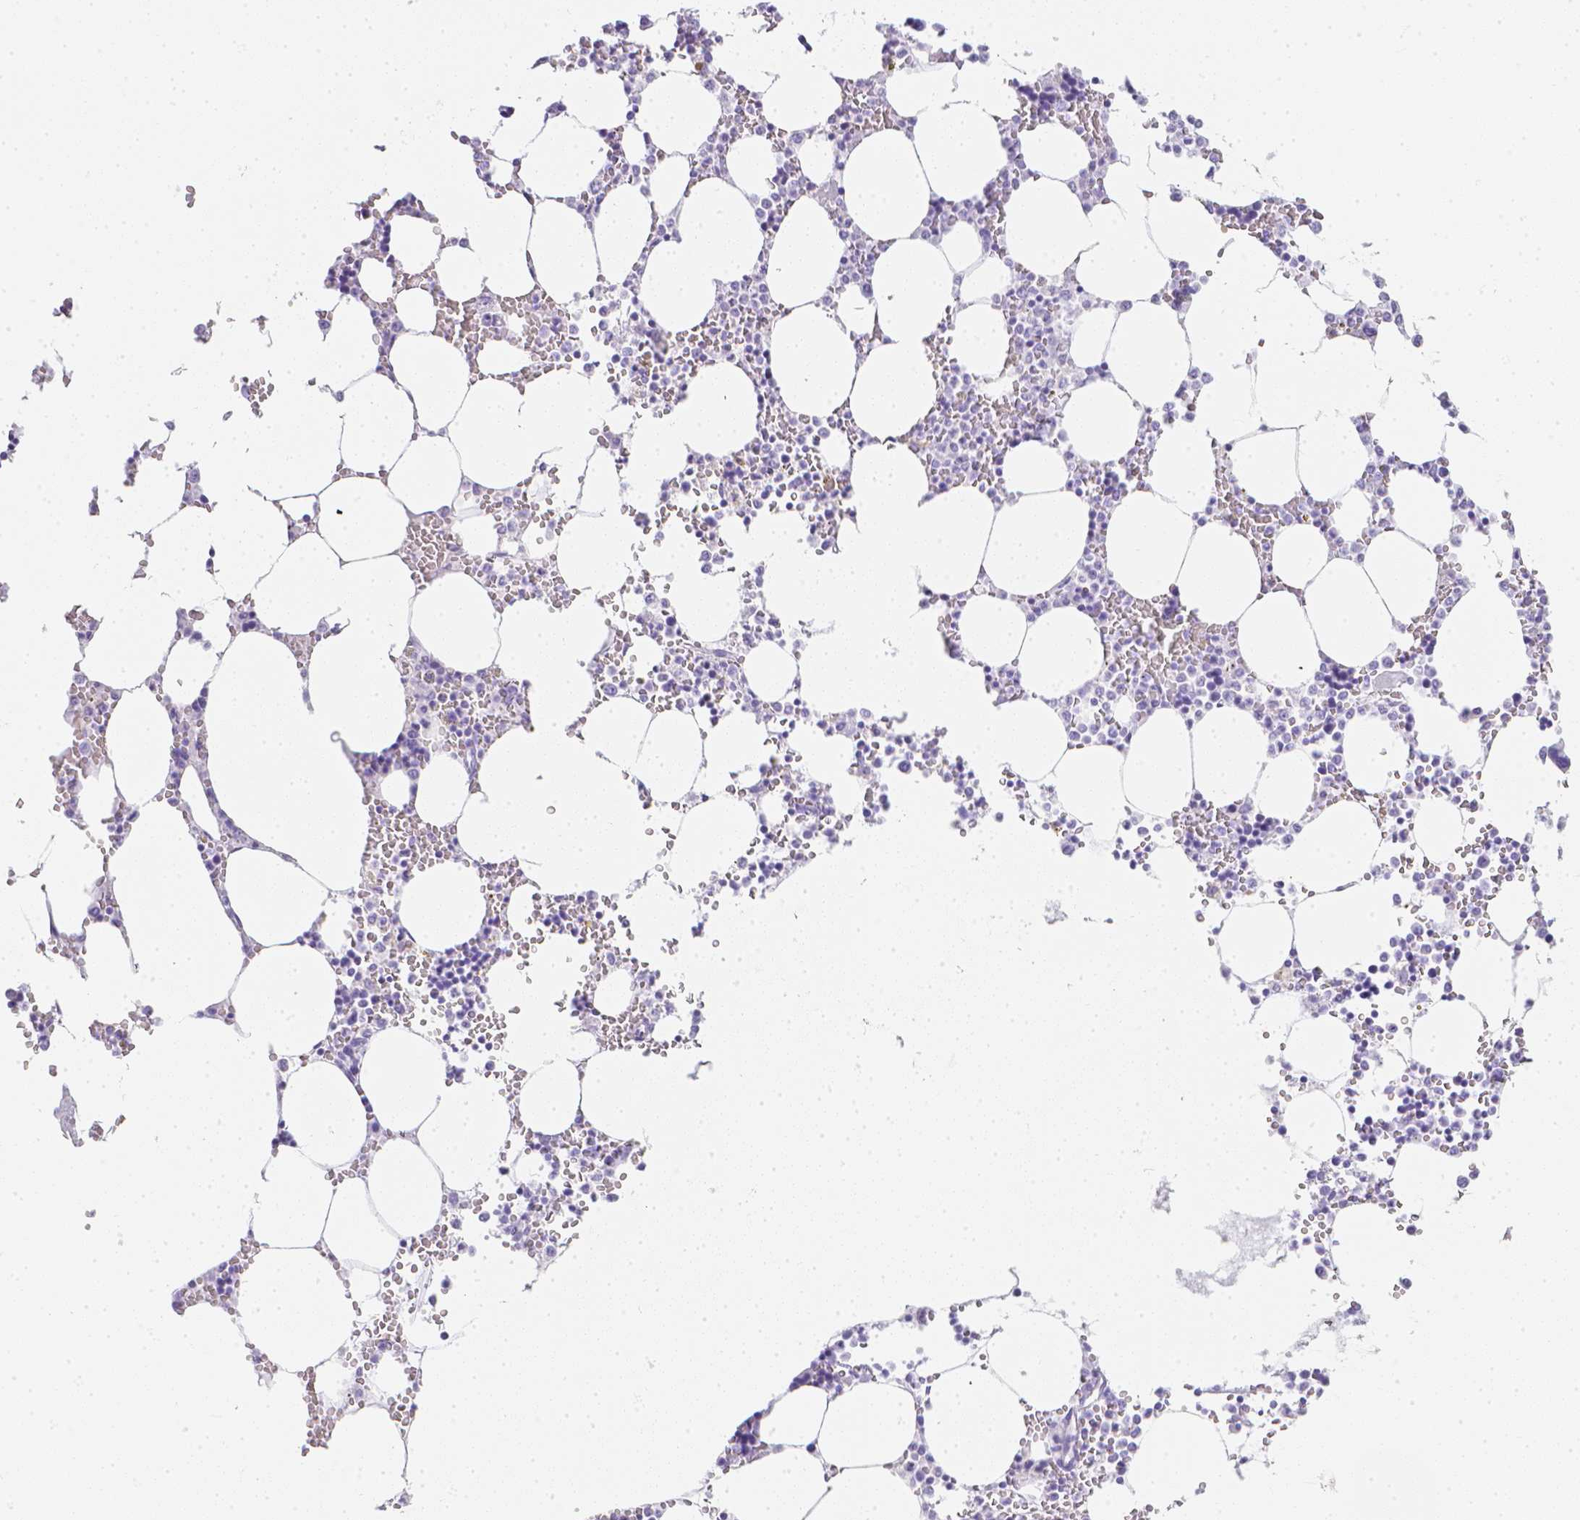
{"staining": {"intensity": "negative", "quantity": "none", "location": "none"}, "tissue": "bone marrow", "cell_type": "Hematopoietic cells", "image_type": "normal", "snomed": [{"axis": "morphology", "description": "Normal tissue, NOS"}, {"axis": "topography", "description": "Bone marrow"}], "caption": "An immunohistochemistry (IHC) histopathology image of unremarkable bone marrow is shown. There is no staining in hematopoietic cells of bone marrow. (DAB (3,3'-diaminobenzidine) immunohistochemistry visualized using brightfield microscopy, high magnification).", "gene": "LGALS4", "patient": {"sex": "male", "age": 64}}